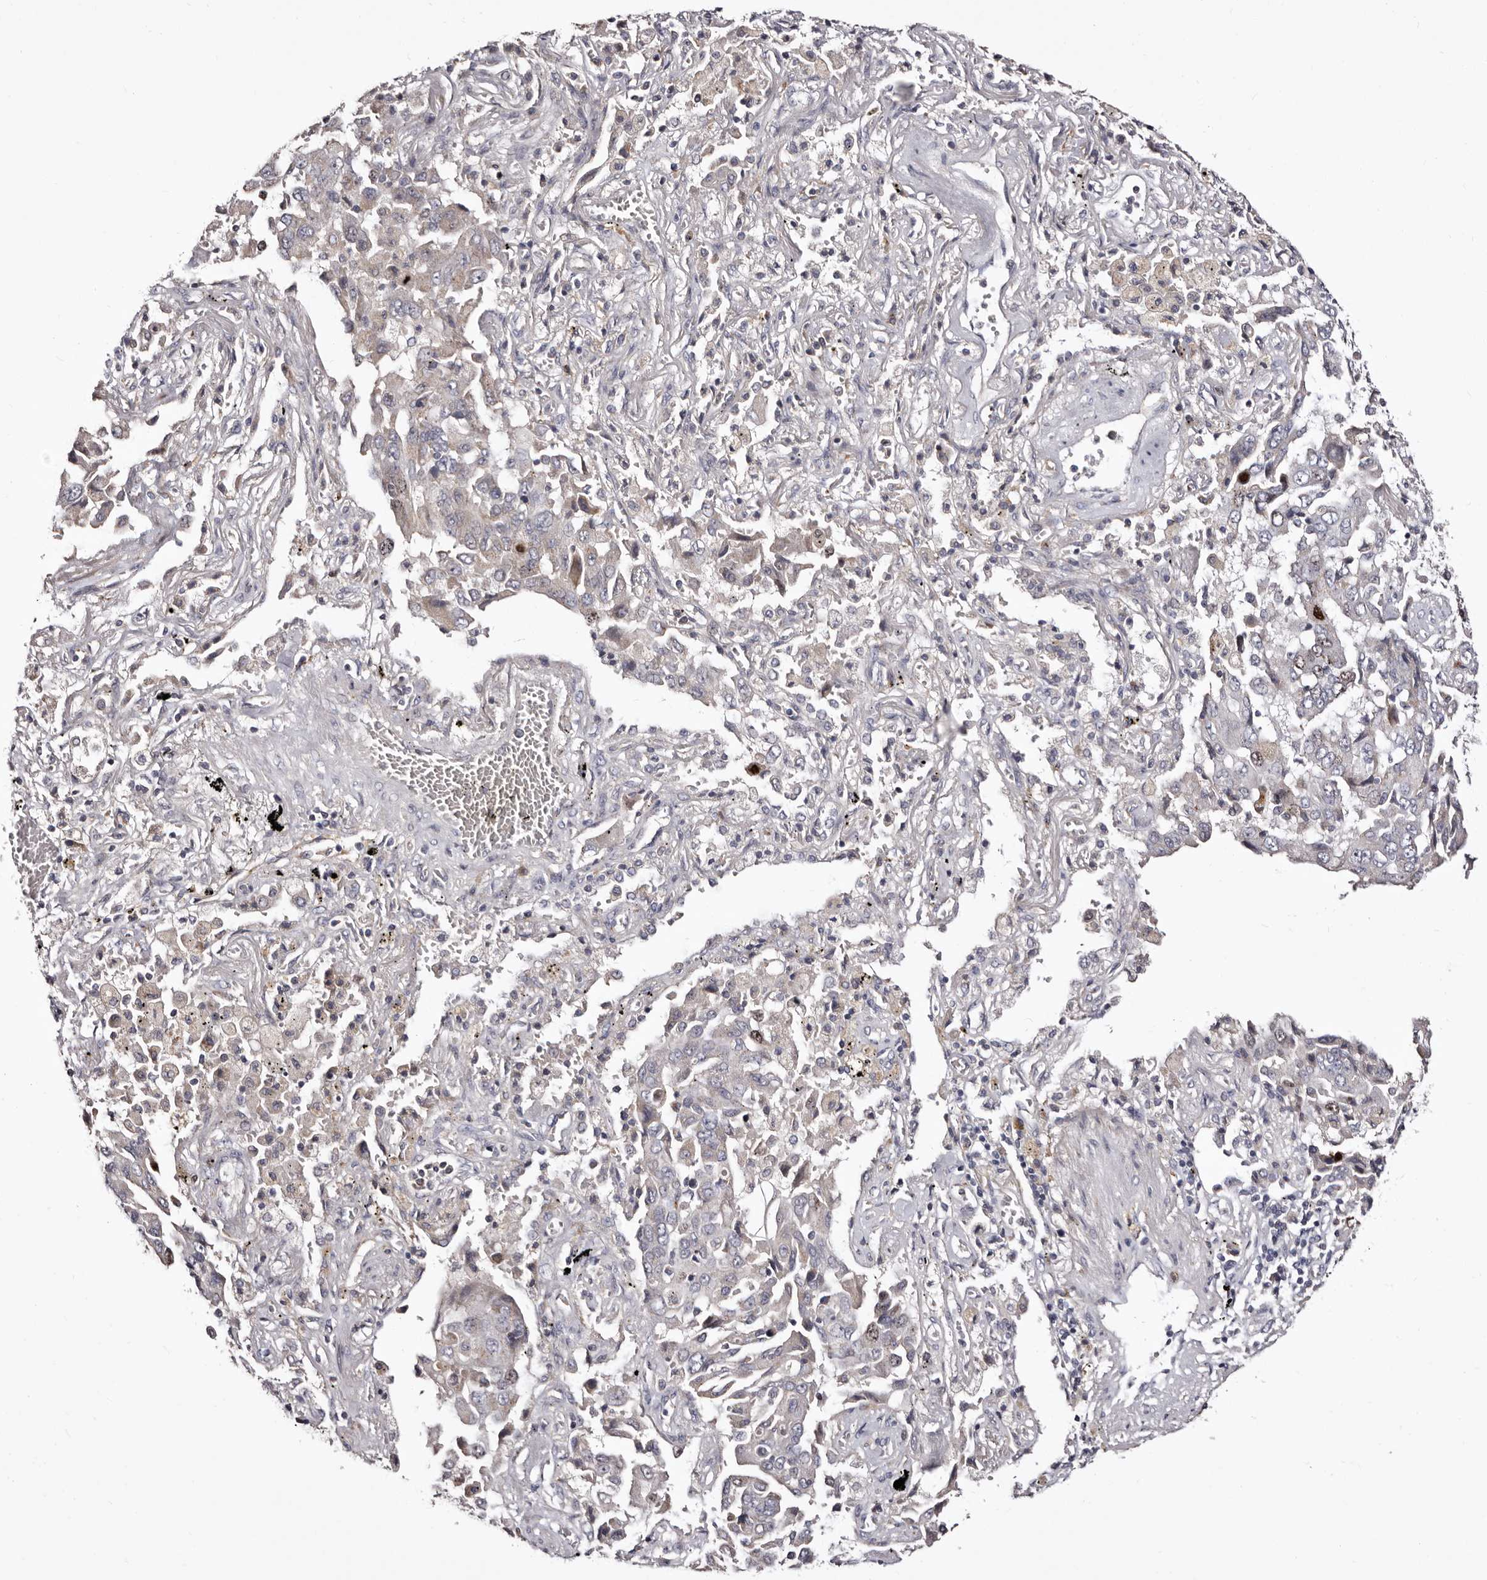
{"staining": {"intensity": "negative", "quantity": "none", "location": "none"}, "tissue": "lung cancer", "cell_type": "Tumor cells", "image_type": "cancer", "snomed": [{"axis": "morphology", "description": "Adenocarcinoma, NOS"}, {"axis": "topography", "description": "Lung"}], "caption": "Immunohistochemistry micrograph of lung cancer stained for a protein (brown), which shows no staining in tumor cells.", "gene": "CDCA8", "patient": {"sex": "female", "age": 65}}